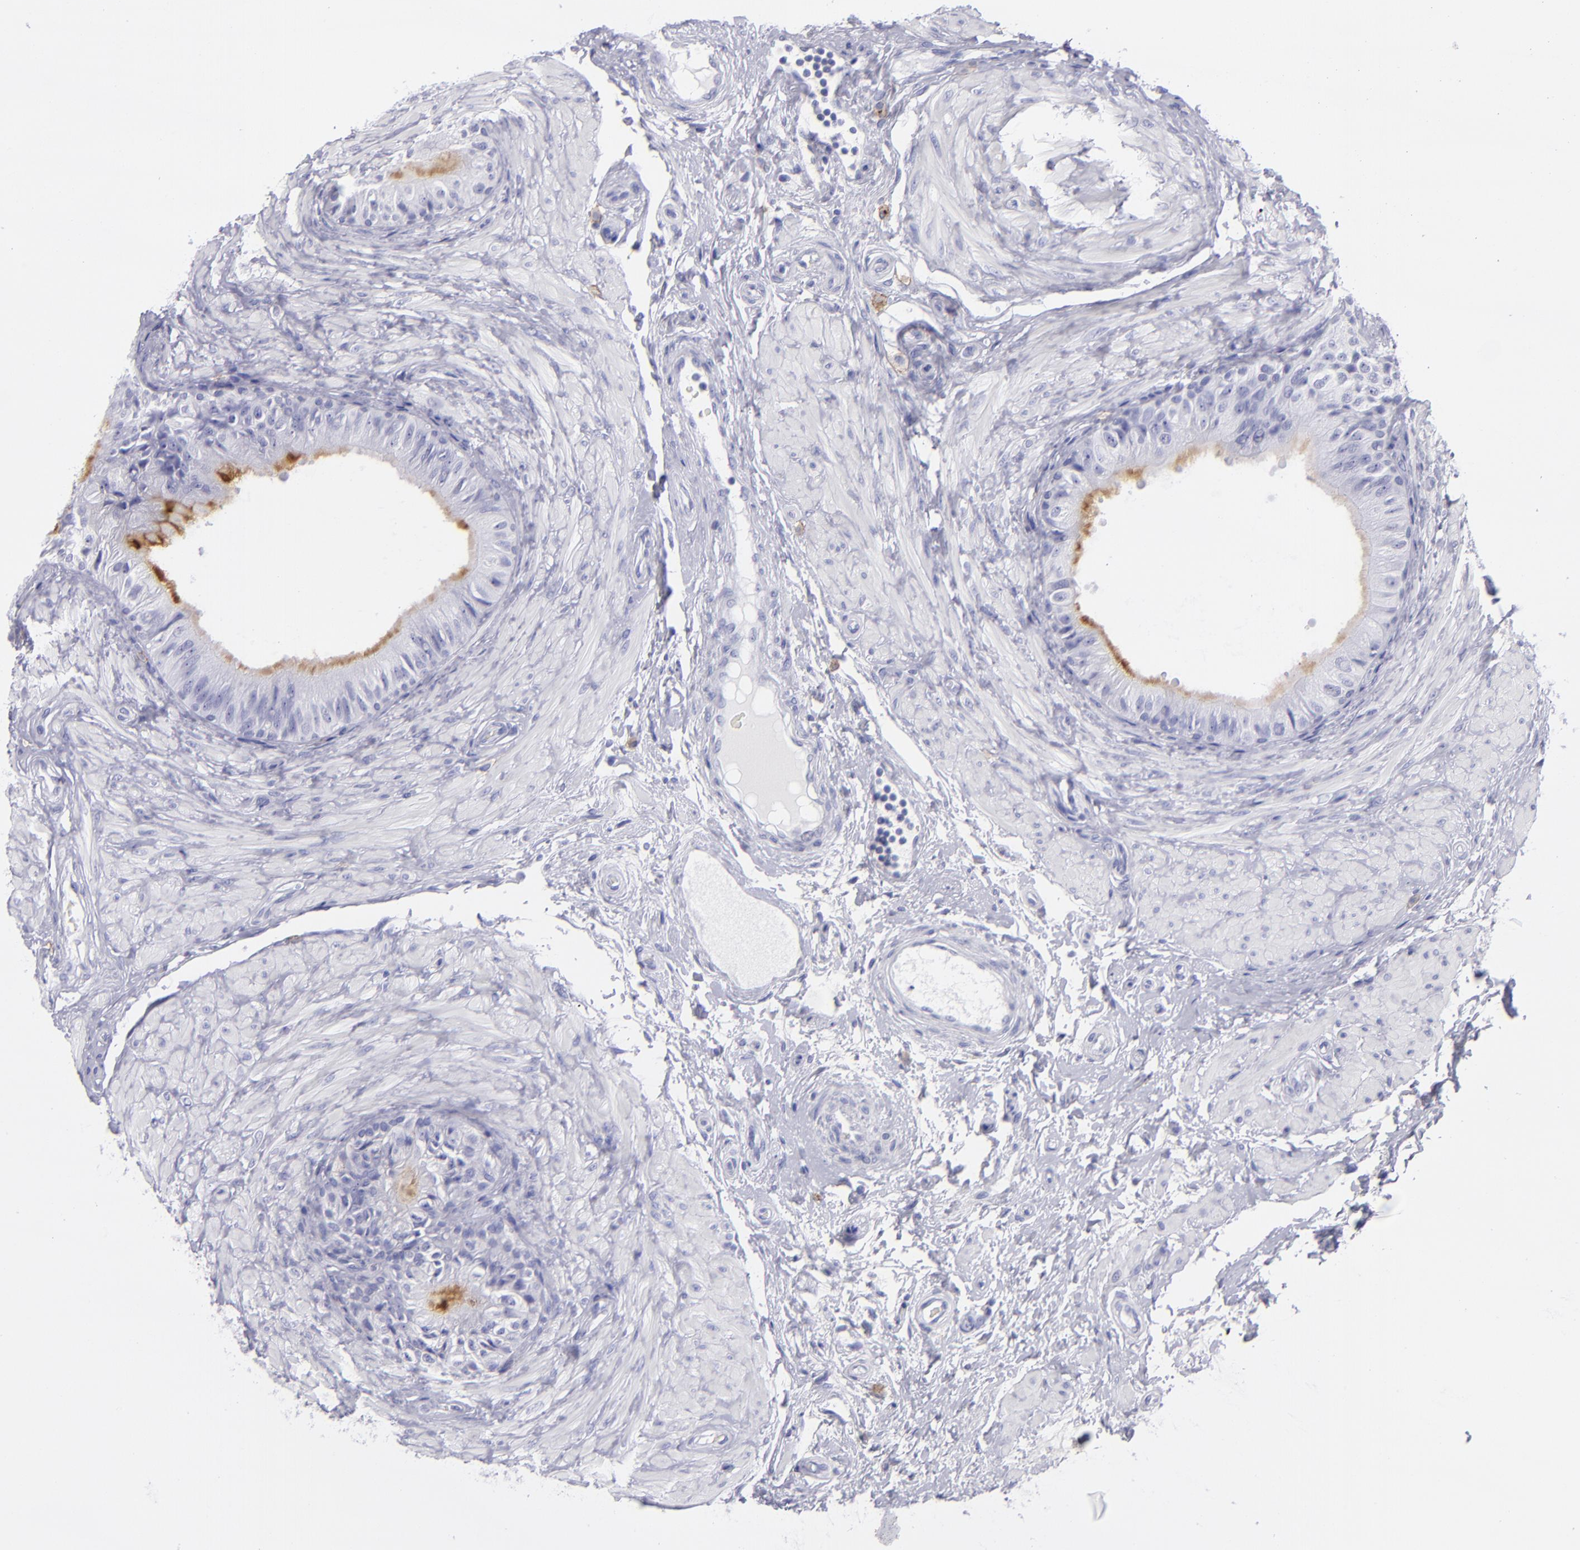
{"staining": {"intensity": "moderate", "quantity": "<25%", "location": "cytoplasmic/membranous"}, "tissue": "epididymis", "cell_type": "Glandular cells", "image_type": "normal", "snomed": [{"axis": "morphology", "description": "Normal tissue, NOS"}, {"axis": "topography", "description": "Epididymis"}], "caption": "This image exhibits immunohistochemistry staining of normal human epididymis, with low moderate cytoplasmic/membranous positivity in approximately <25% of glandular cells.", "gene": "CD82", "patient": {"sex": "male", "age": 68}}